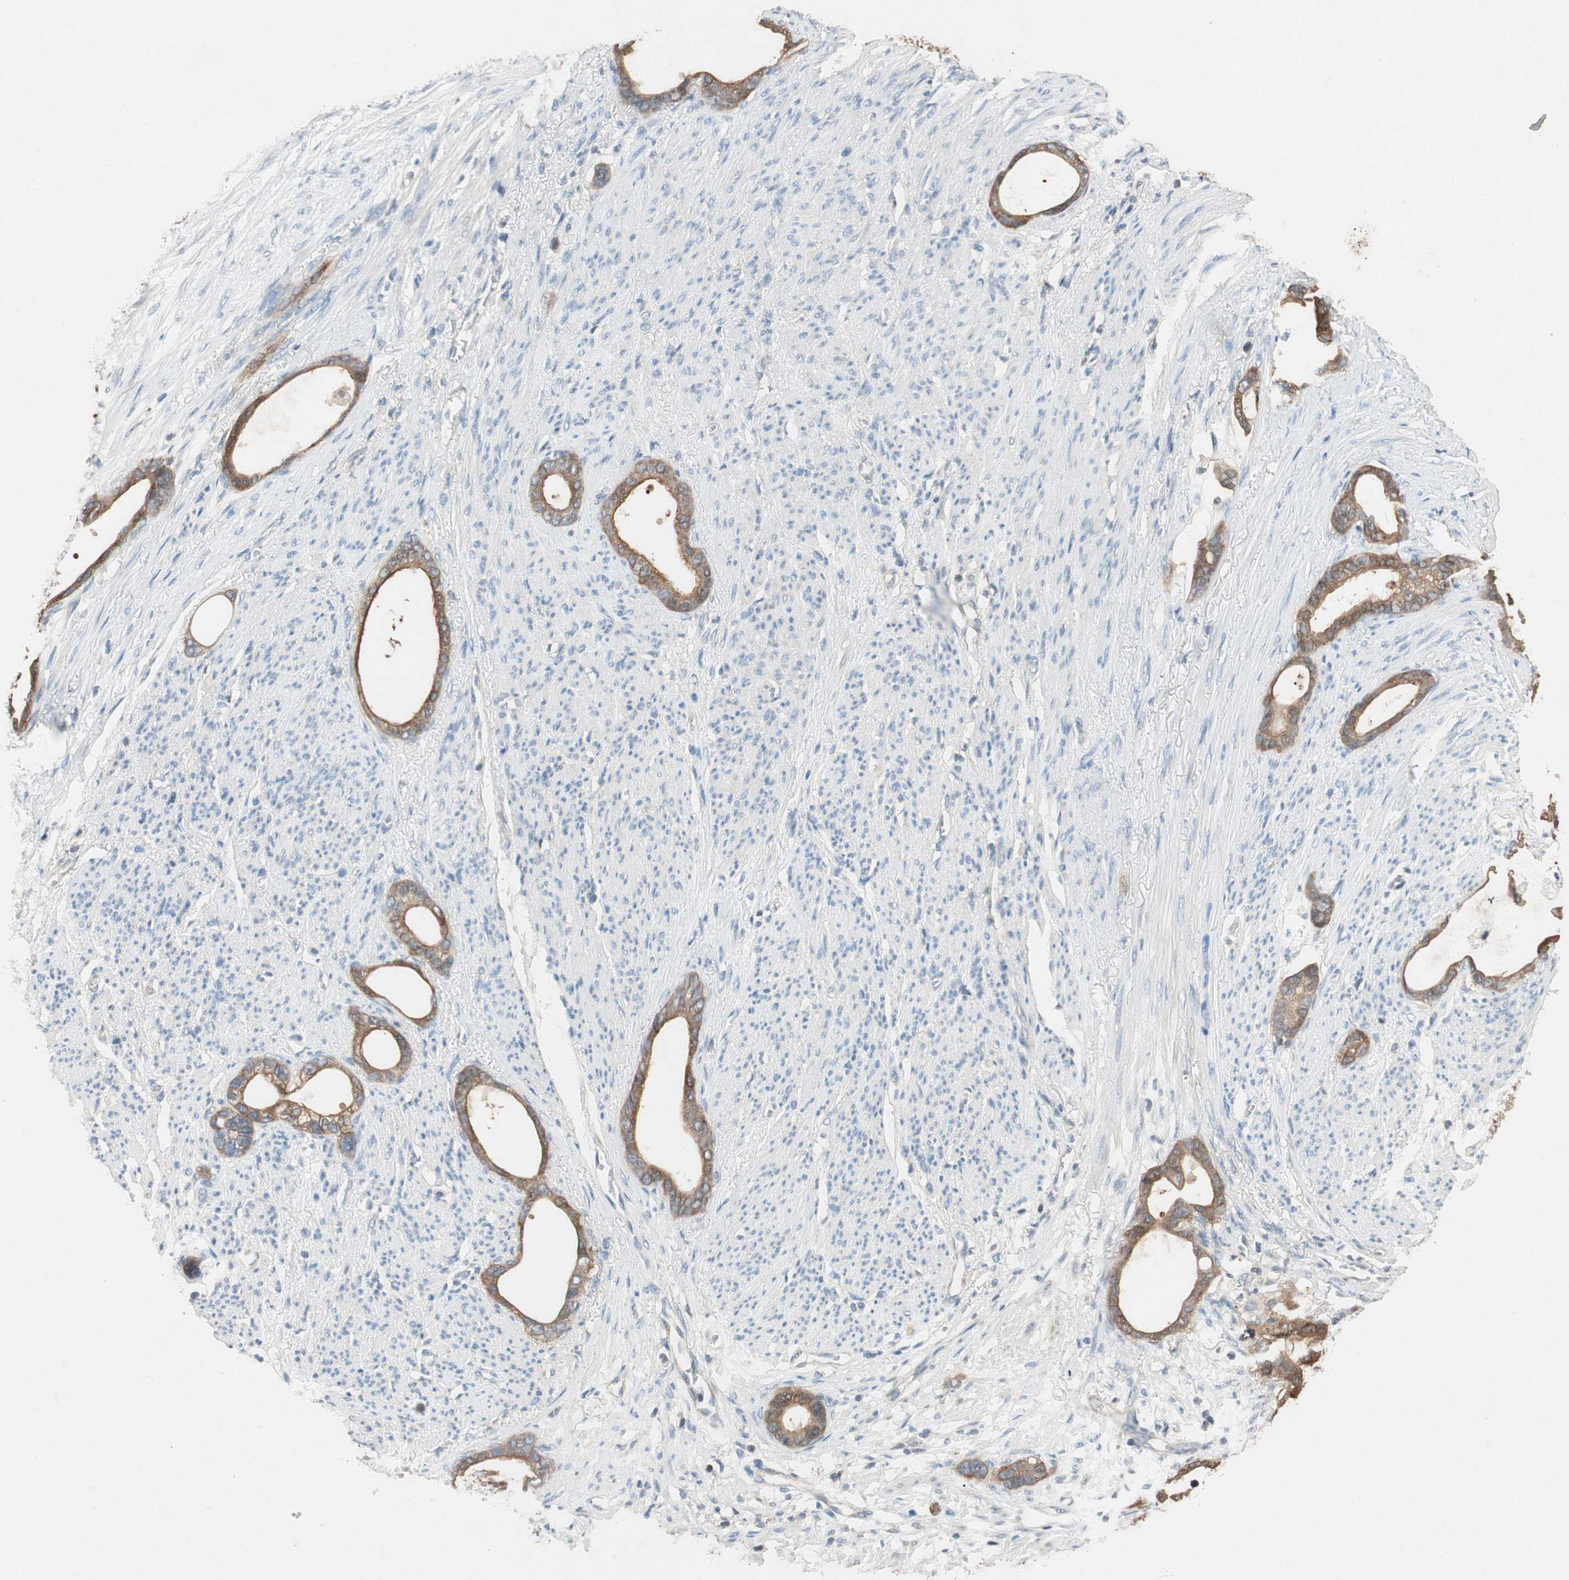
{"staining": {"intensity": "weak", "quantity": ">75%", "location": "cytoplasmic/membranous"}, "tissue": "stomach cancer", "cell_type": "Tumor cells", "image_type": "cancer", "snomed": [{"axis": "morphology", "description": "Adenocarcinoma, NOS"}, {"axis": "topography", "description": "Stomach"}], "caption": "Immunohistochemistry histopathology image of neoplastic tissue: stomach adenocarcinoma stained using immunohistochemistry (IHC) reveals low levels of weak protein expression localized specifically in the cytoplasmic/membranous of tumor cells, appearing as a cytoplasmic/membranous brown color.", "gene": "SERPINB5", "patient": {"sex": "female", "age": 75}}